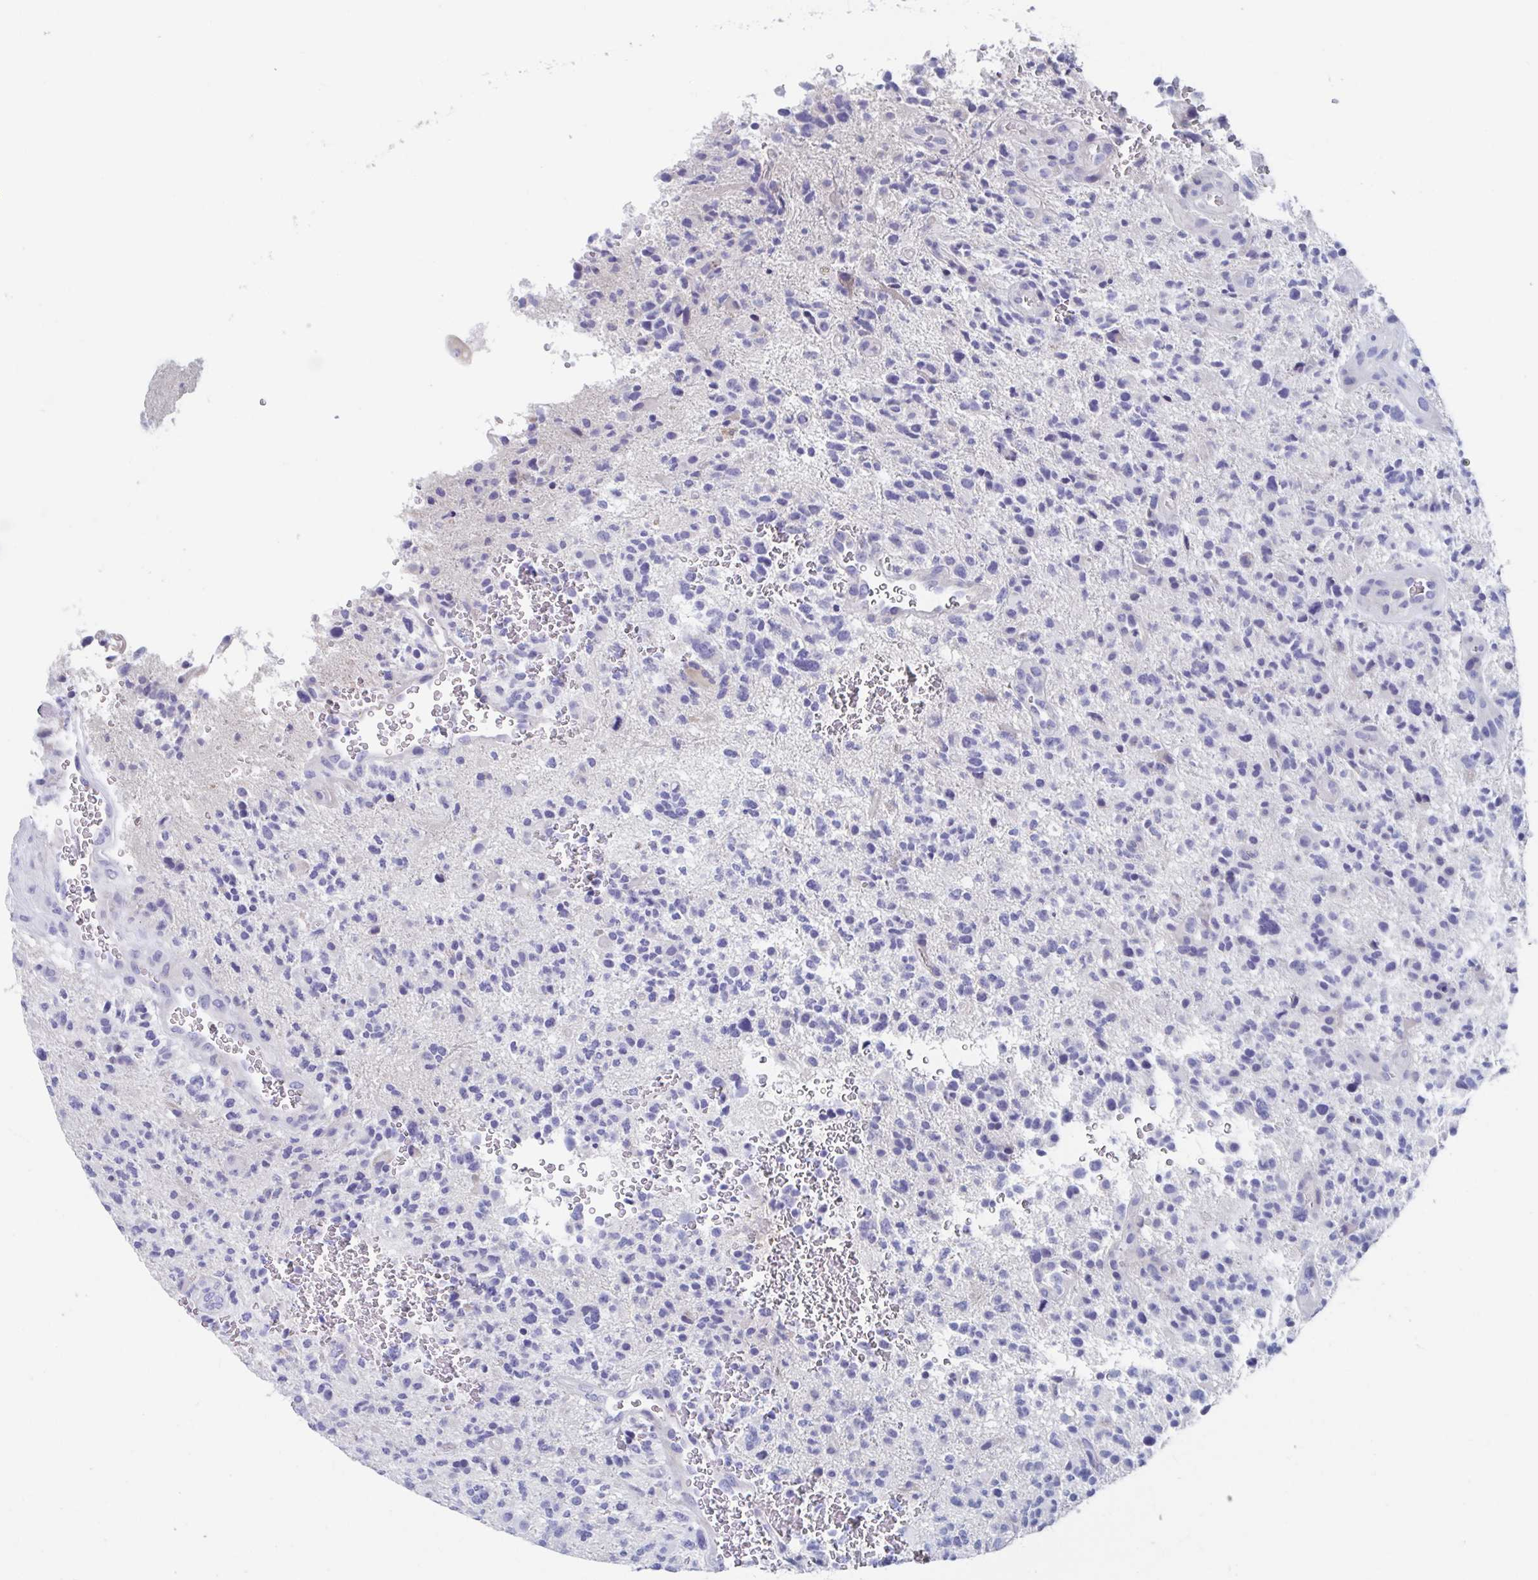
{"staining": {"intensity": "negative", "quantity": "none", "location": "none"}, "tissue": "glioma", "cell_type": "Tumor cells", "image_type": "cancer", "snomed": [{"axis": "morphology", "description": "Glioma, malignant, High grade"}, {"axis": "topography", "description": "Brain"}], "caption": "The immunohistochemistry photomicrograph has no significant positivity in tumor cells of glioma tissue.", "gene": "SHCBP1L", "patient": {"sex": "female", "age": 71}}